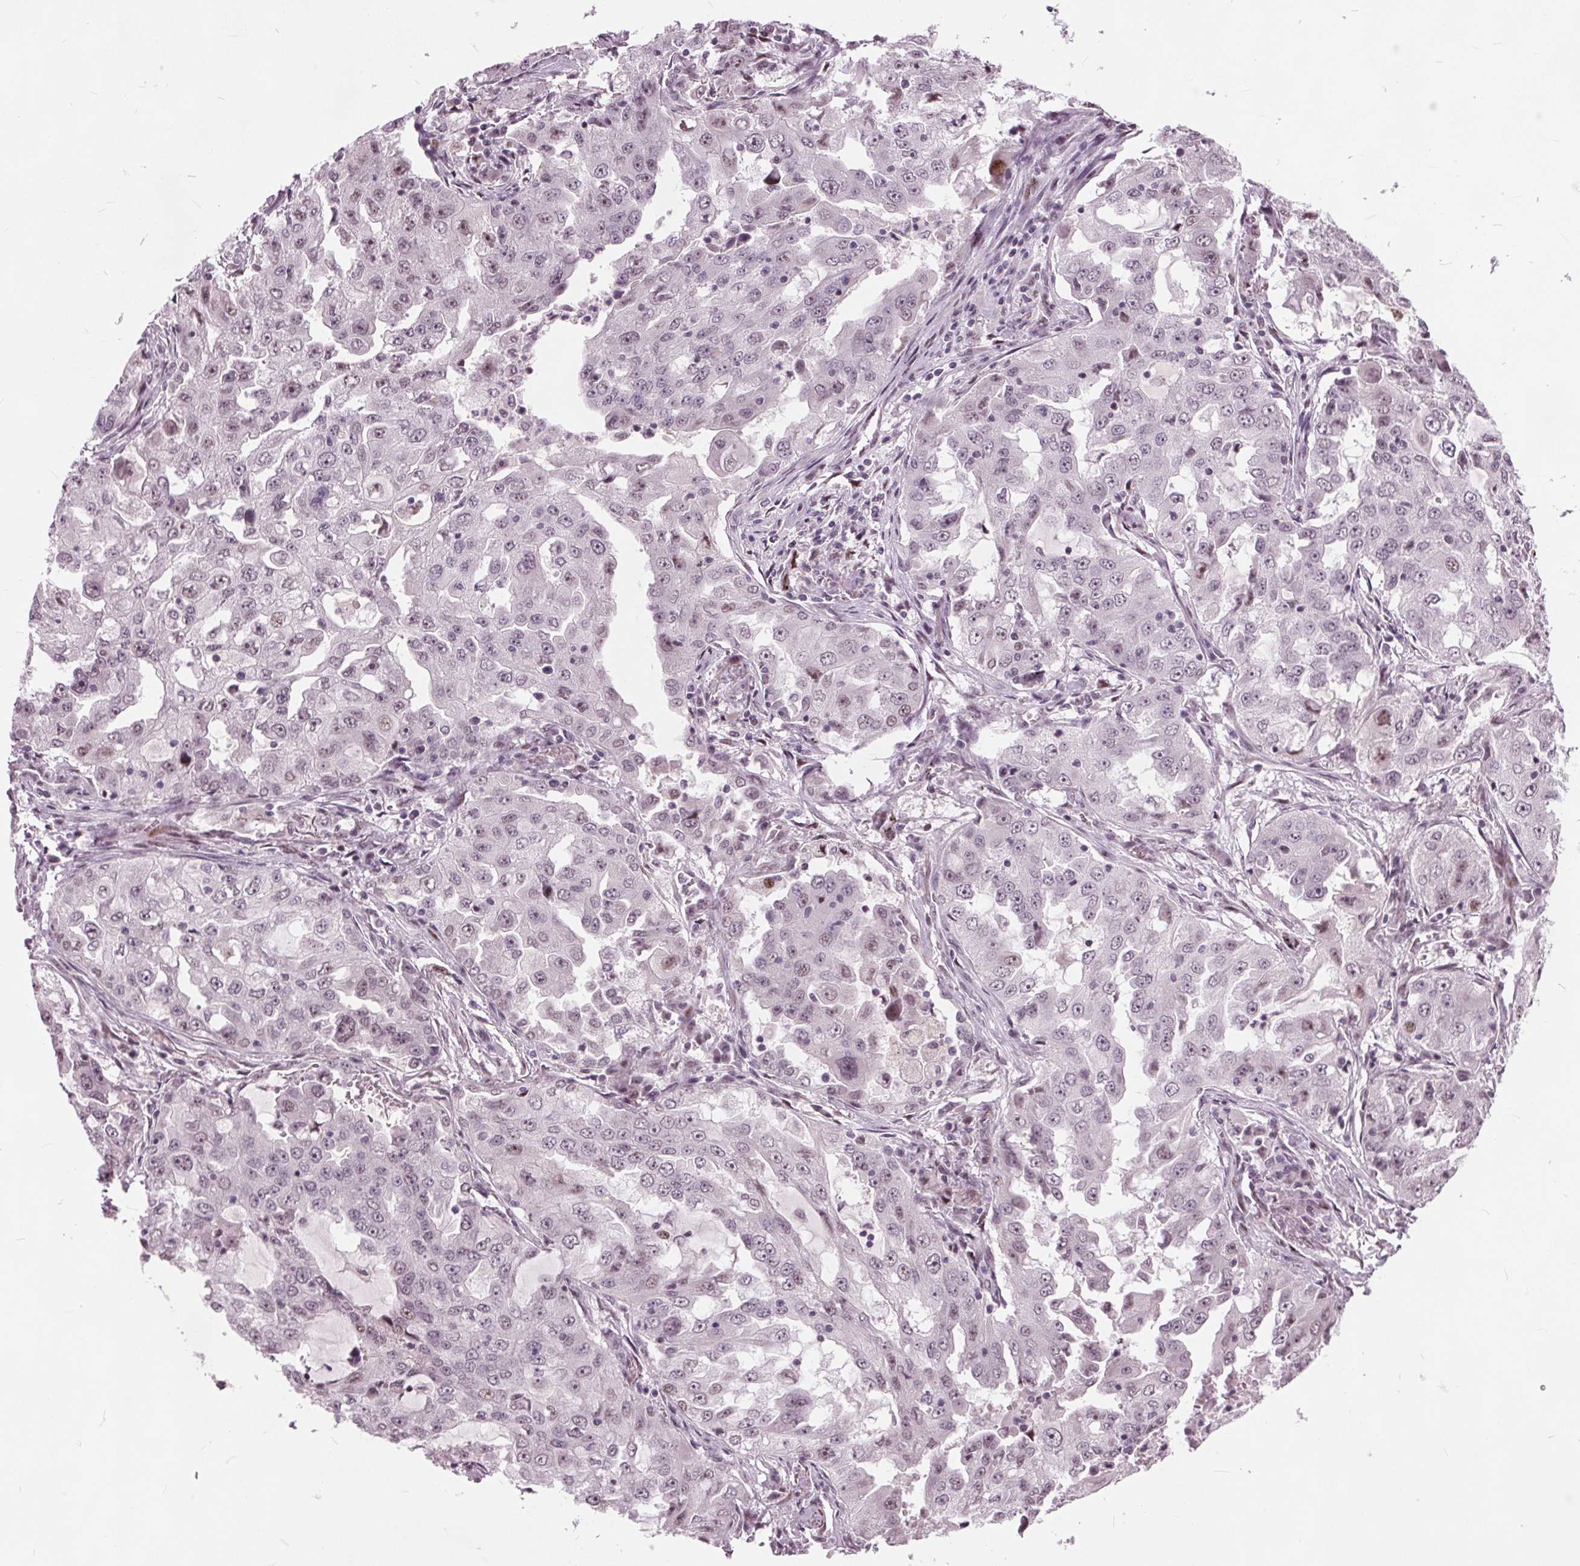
{"staining": {"intensity": "negative", "quantity": "none", "location": "none"}, "tissue": "lung cancer", "cell_type": "Tumor cells", "image_type": "cancer", "snomed": [{"axis": "morphology", "description": "Adenocarcinoma, NOS"}, {"axis": "topography", "description": "Lung"}], "caption": "Adenocarcinoma (lung) stained for a protein using IHC displays no positivity tumor cells.", "gene": "TTC34", "patient": {"sex": "female", "age": 61}}